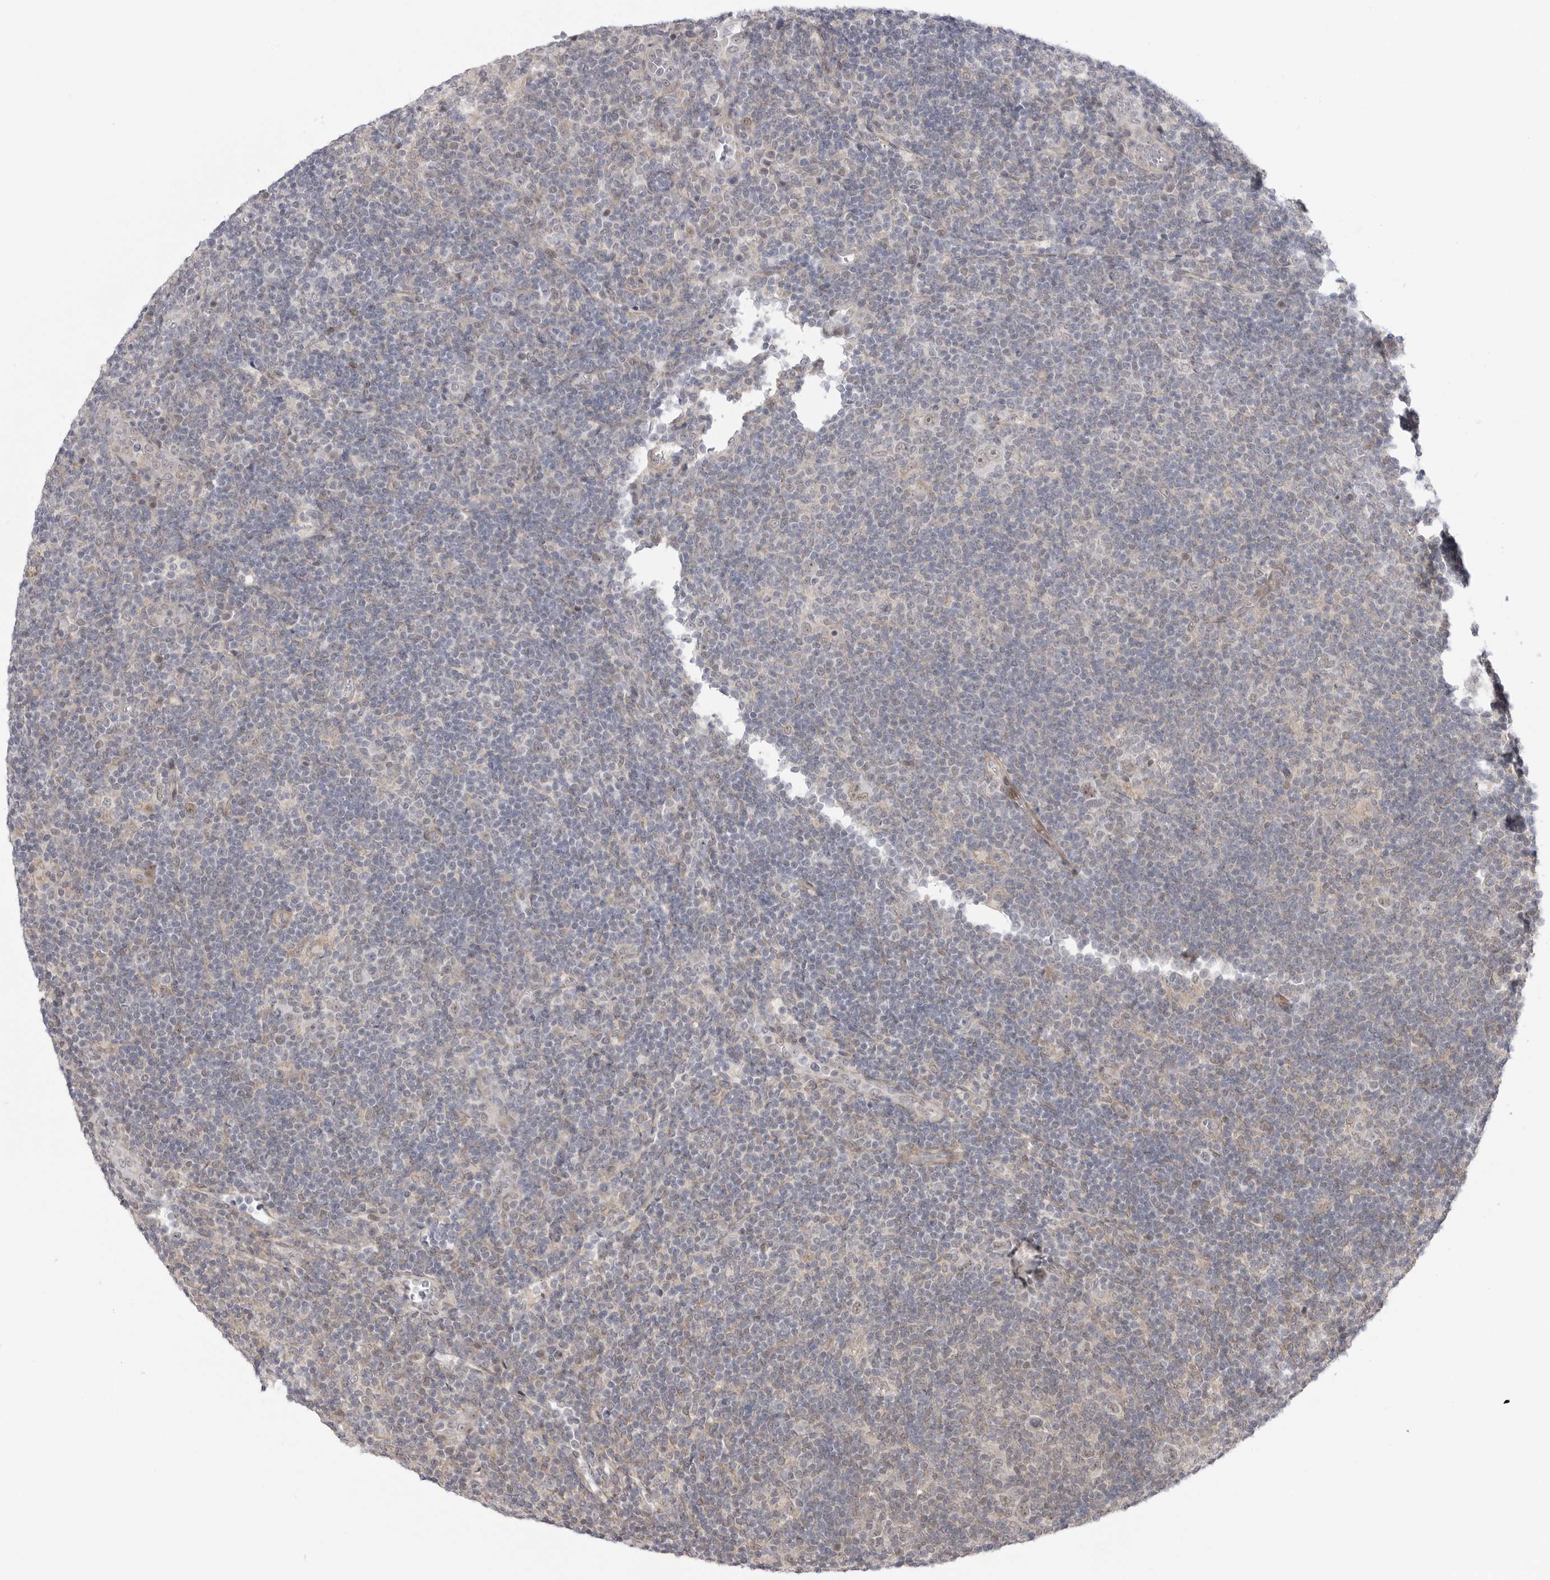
{"staining": {"intensity": "weak", "quantity": "<25%", "location": "nuclear"}, "tissue": "lymphoma", "cell_type": "Tumor cells", "image_type": "cancer", "snomed": [{"axis": "morphology", "description": "Hodgkin's disease, NOS"}, {"axis": "topography", "description": "Lymph node"}], "caption": "High power microscopy micrograph of an IHC photomicrograph of lymphoma, revealing no significant expression in tumor cells.", "gene": "GGT6", "patient": {"sex": "female", "age": 57}}